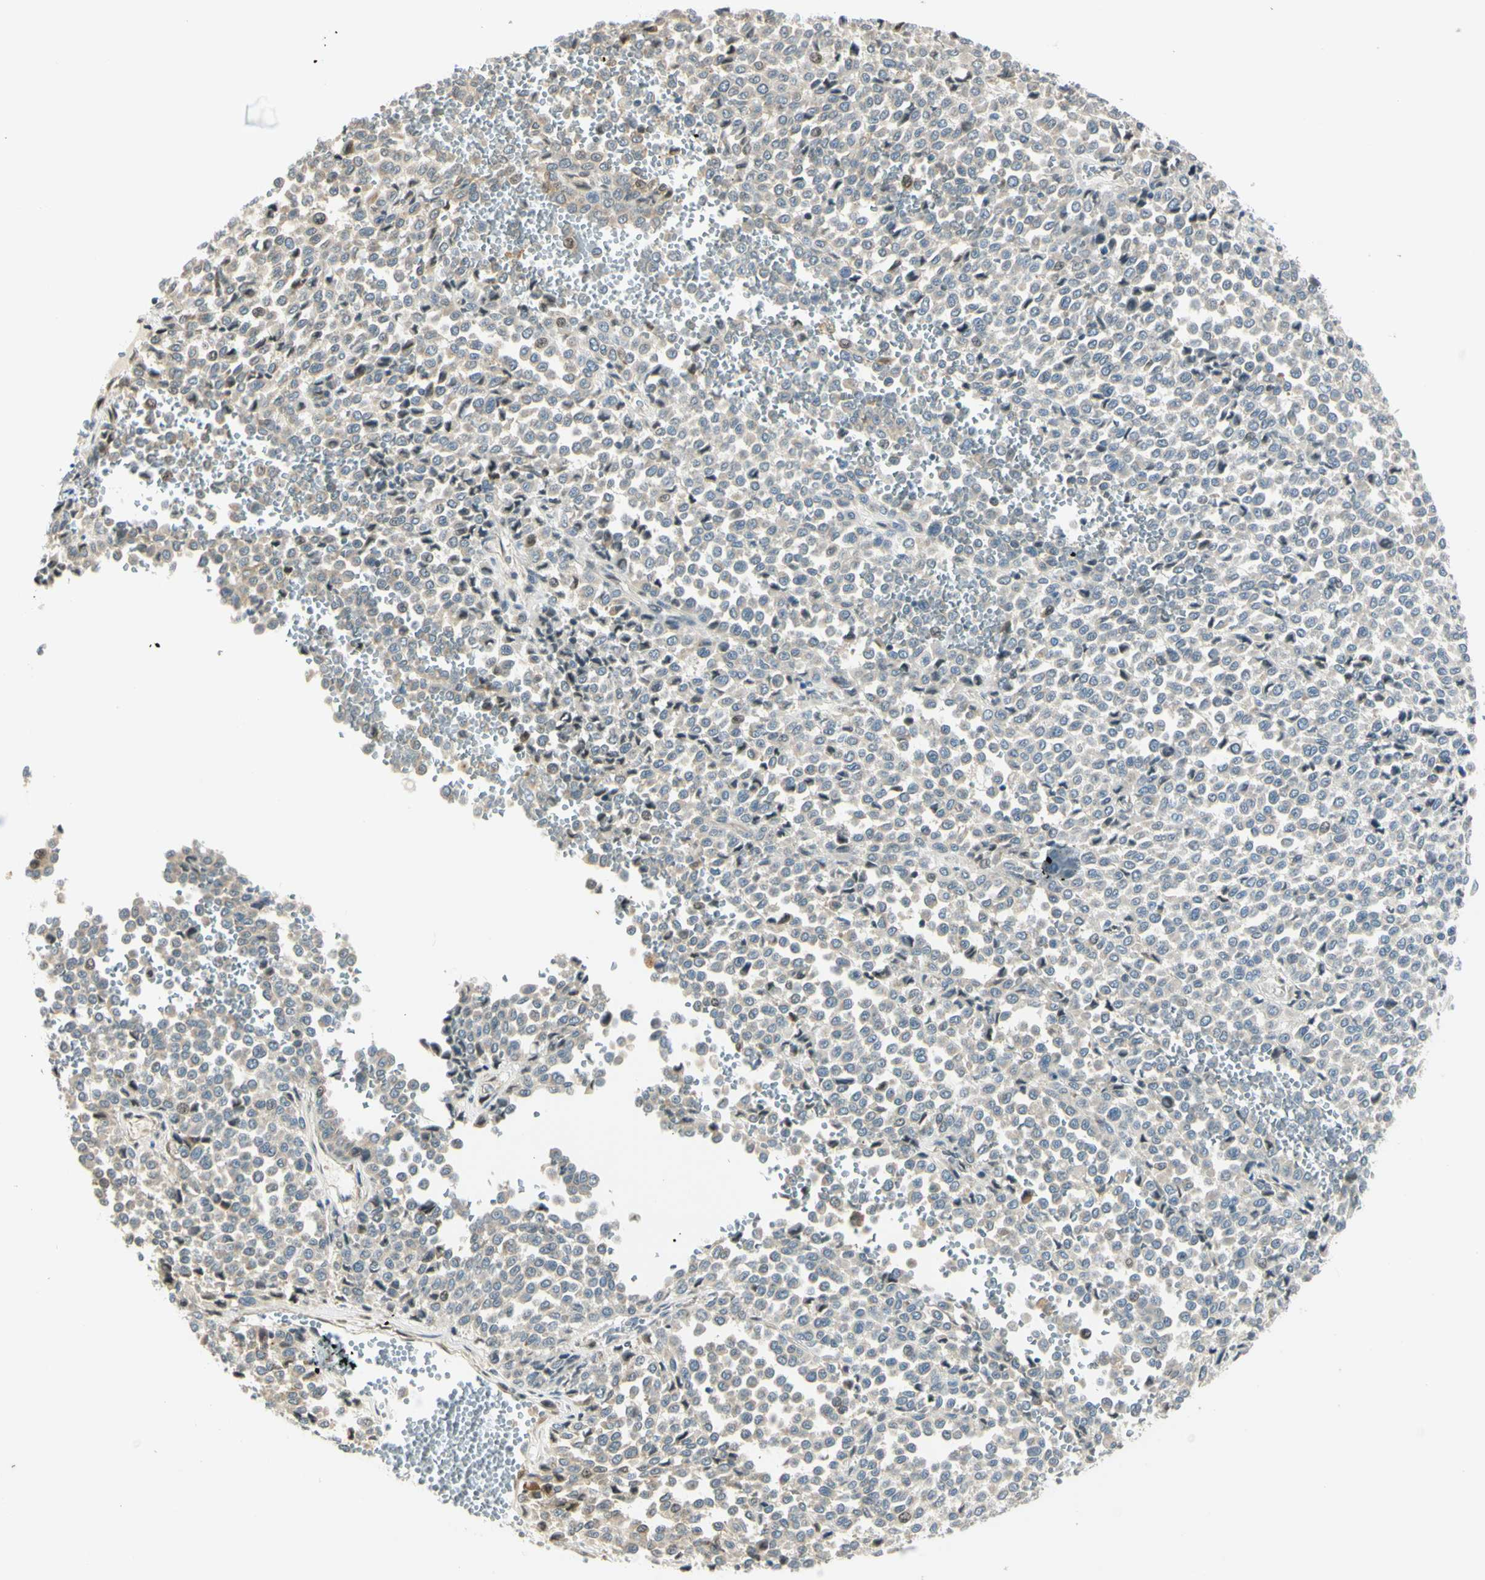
{"staining": {"intensity": "weak", "quantity": "<25%", "location": "nuclear"}, "tissue": "melanoma", "cell_type": "Tumor cells", "image_type": "cancer", "snomed": [{"axis": "morphology", "description": "Malignant melanoma, Metastatic site"}, {"axis": "topography", "description": "Pancreas"}], "caption": "There is no significant staining in tumor cells of malignant melanoma (metastatic site).", "gene": "NPDC1", "patient": {"sex": "female", "age": 30}}